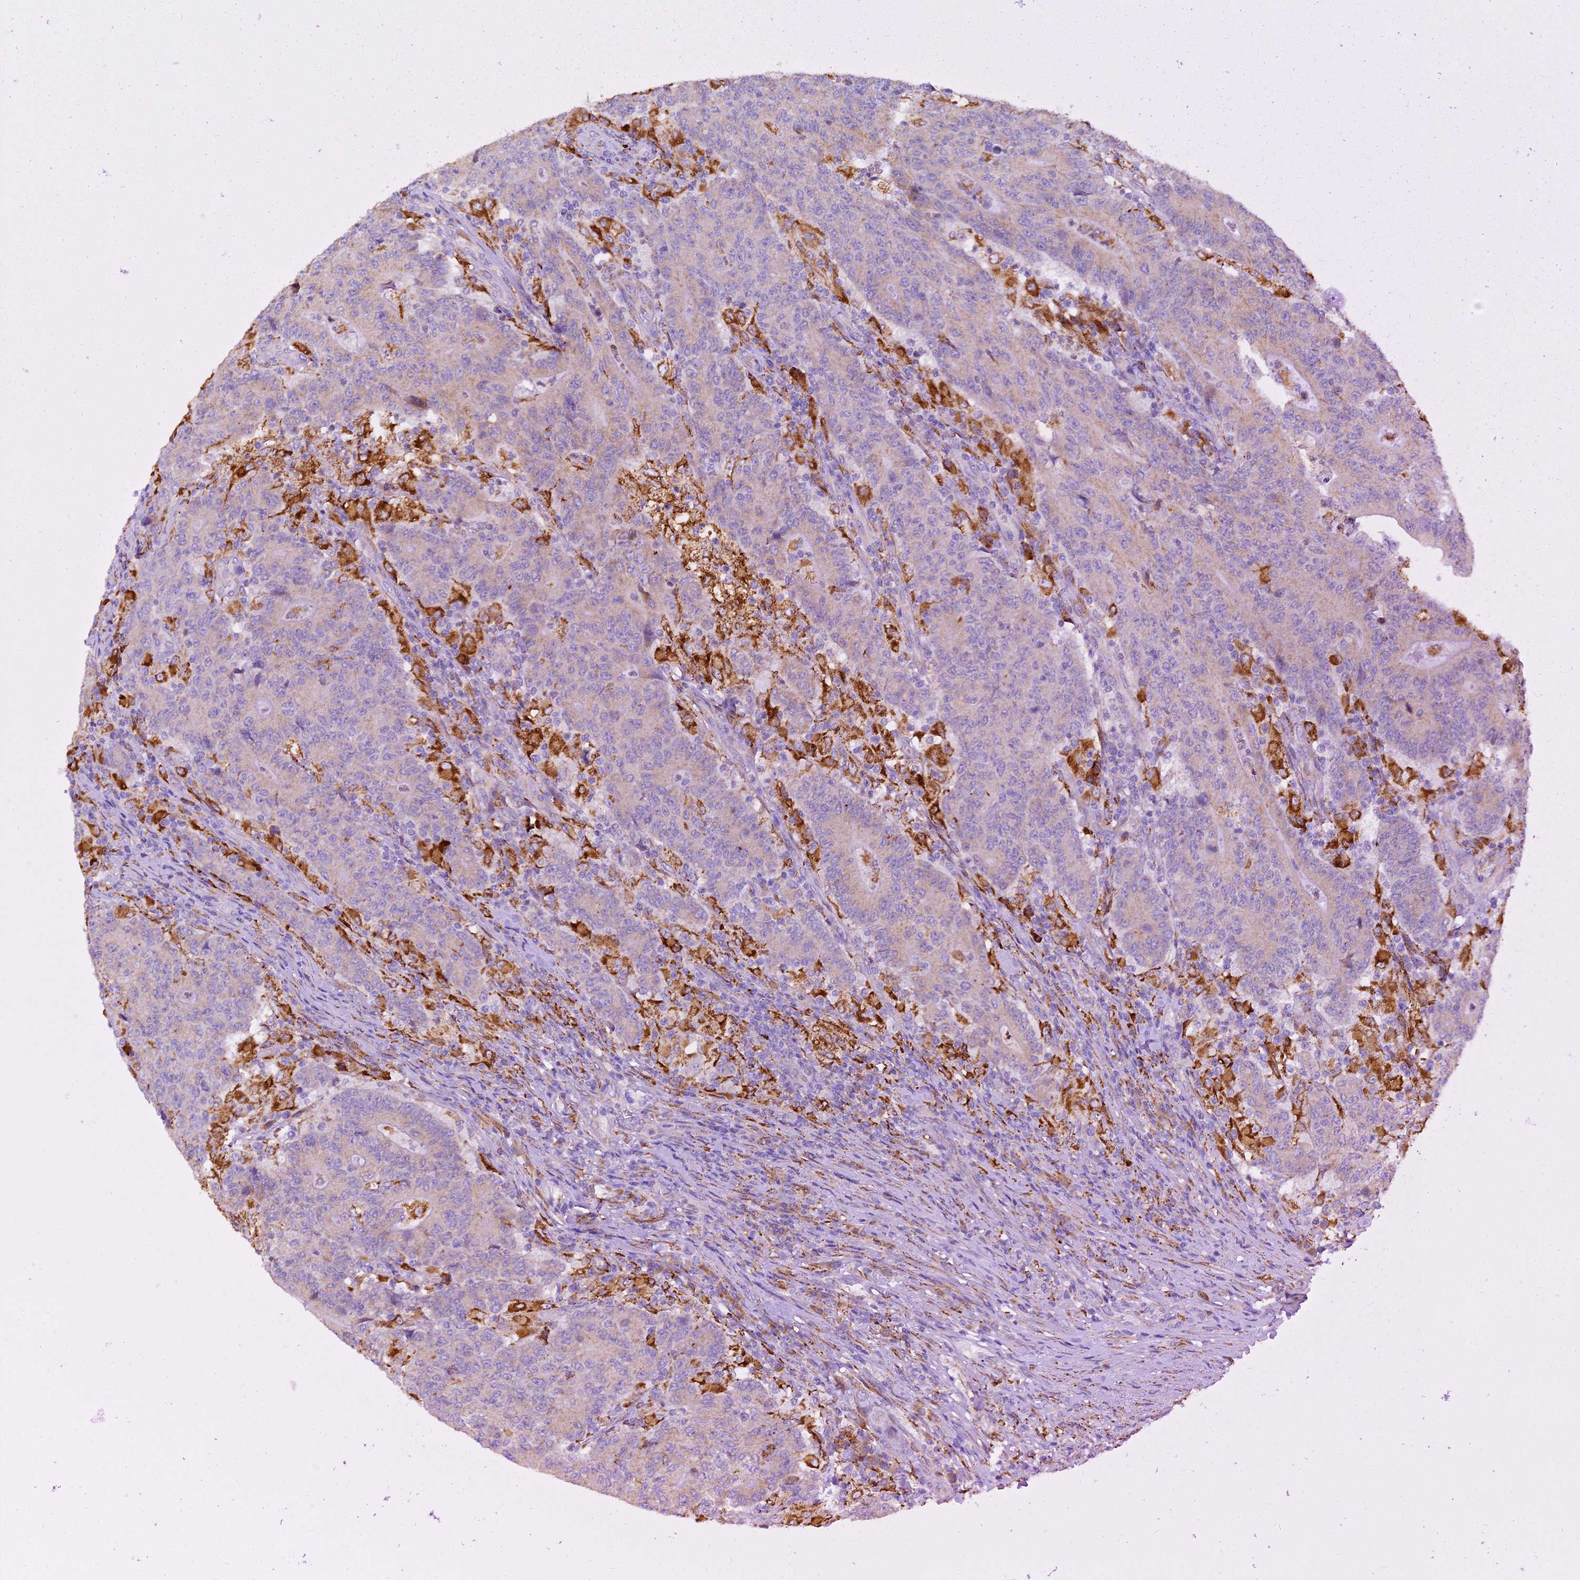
{"staining": {"intensity": "weak", "quantity": "<25%", "location": "cytoplasmic/membranous"}, "tissue": "colorectal cancer", "cell_type": "Tumor cells", "image_type": "cancer", "snomed": [{"axis": "morphology", "description": "Adenocarcinoma, NOS"}, {"axis": "topography", "description": "Colon"}], "caption": "IHC photomicrograph of colorectal cancer stained for a protein (brown), which exhibits no staining in tumor cells.", "gene": "VKORC1", "patient": {"sex": "female", "age": 75}}